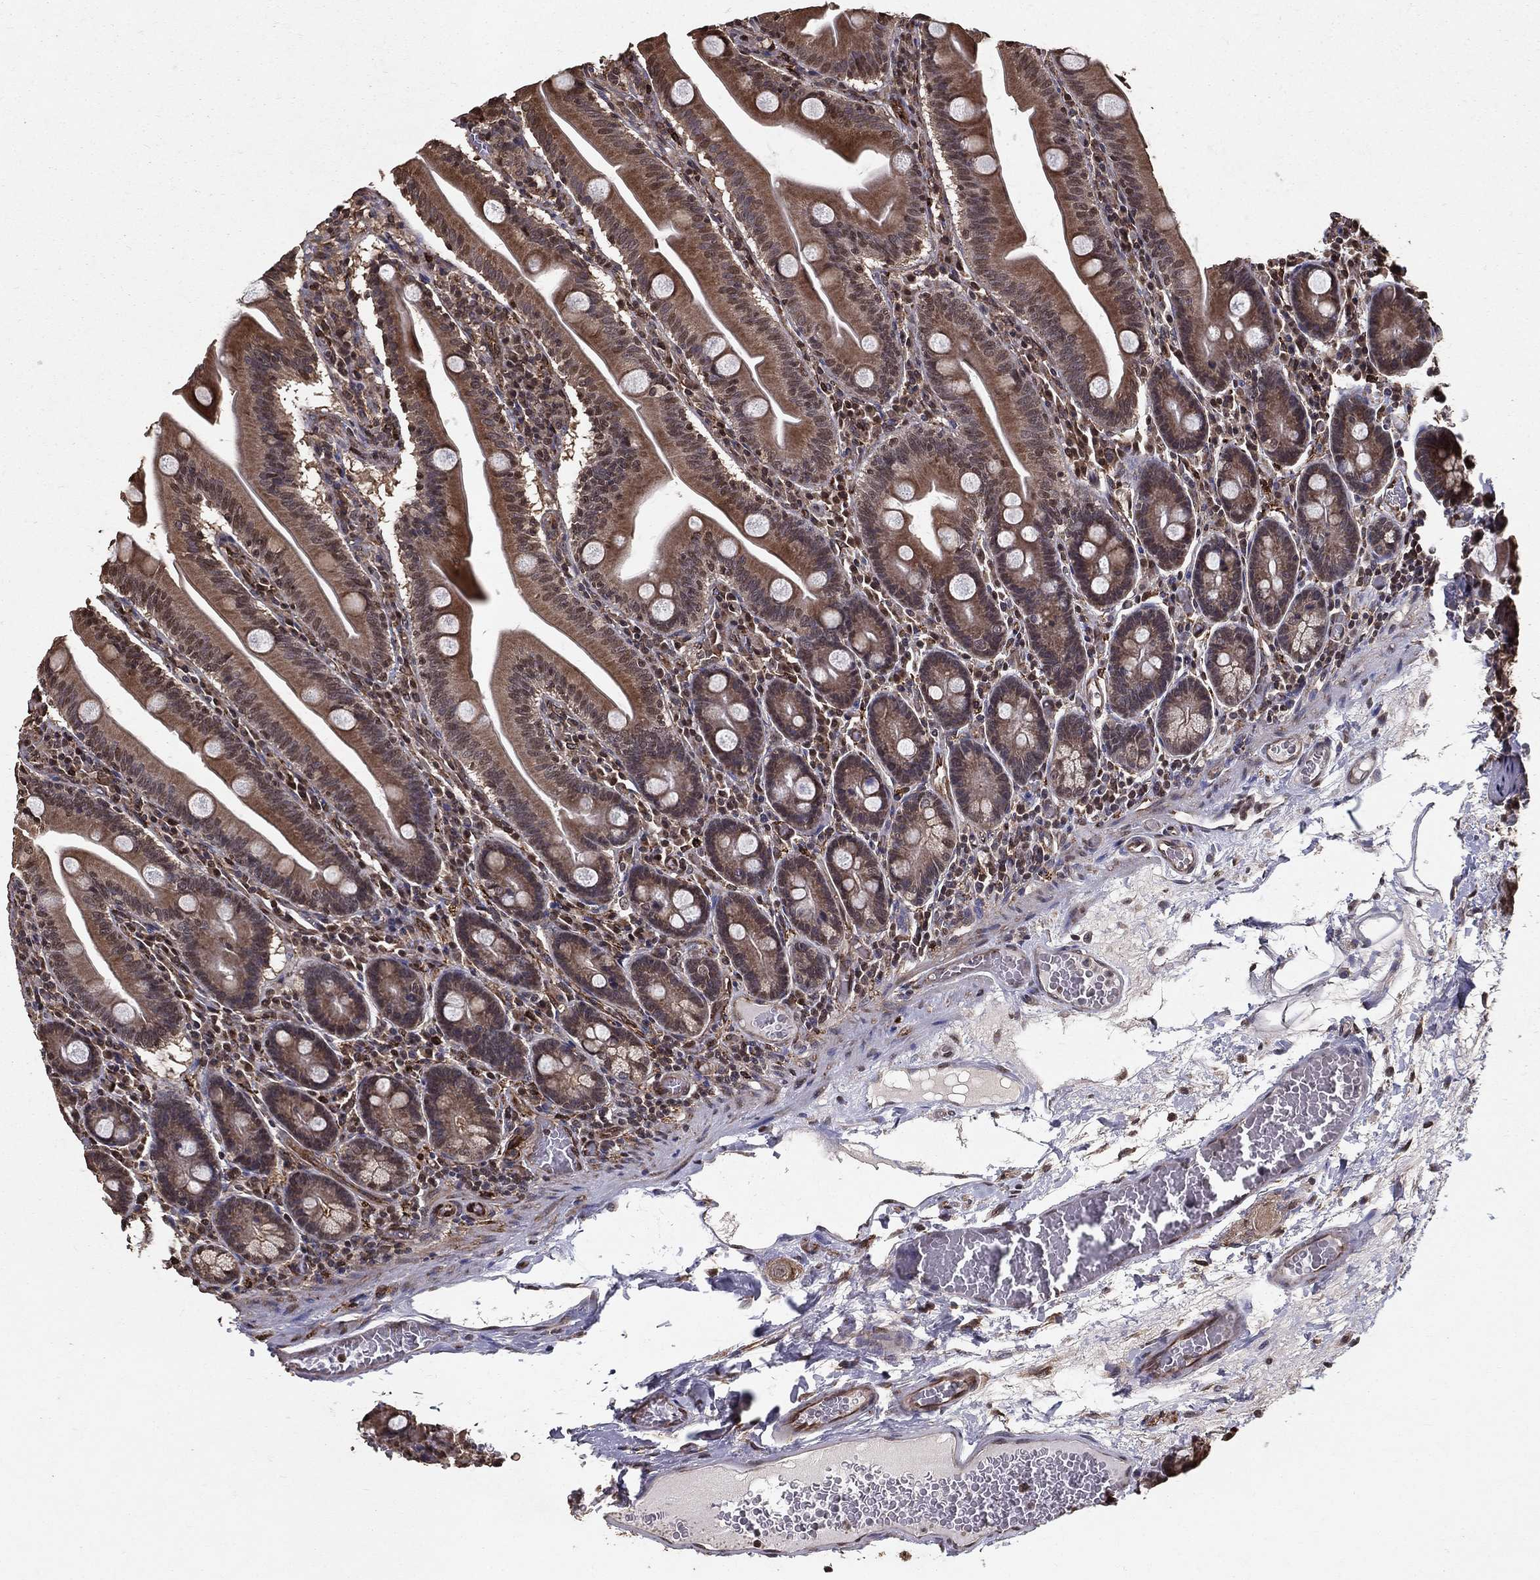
{"staining": {"intensity": "moderate", "quantity": ">75%", "location": "cytoplasmic/membranous"}, "tissue": "small intestine", "cell_type": "Glandular cells", "image_type": "normal", "snomed": [{"axis": "morphology", "description": "Normal tissue, NOS"}, {"axis": "topography", "description": "Small intestine"}], "caption": "DAB immunohistochemical staining of normal human small intestine demonstrates moderate cytoplasmic/membranous protein expression in approximately >75% of glandular cells.", "gene": "CERS2", "patient": {"sex": "male", "age": 37}}